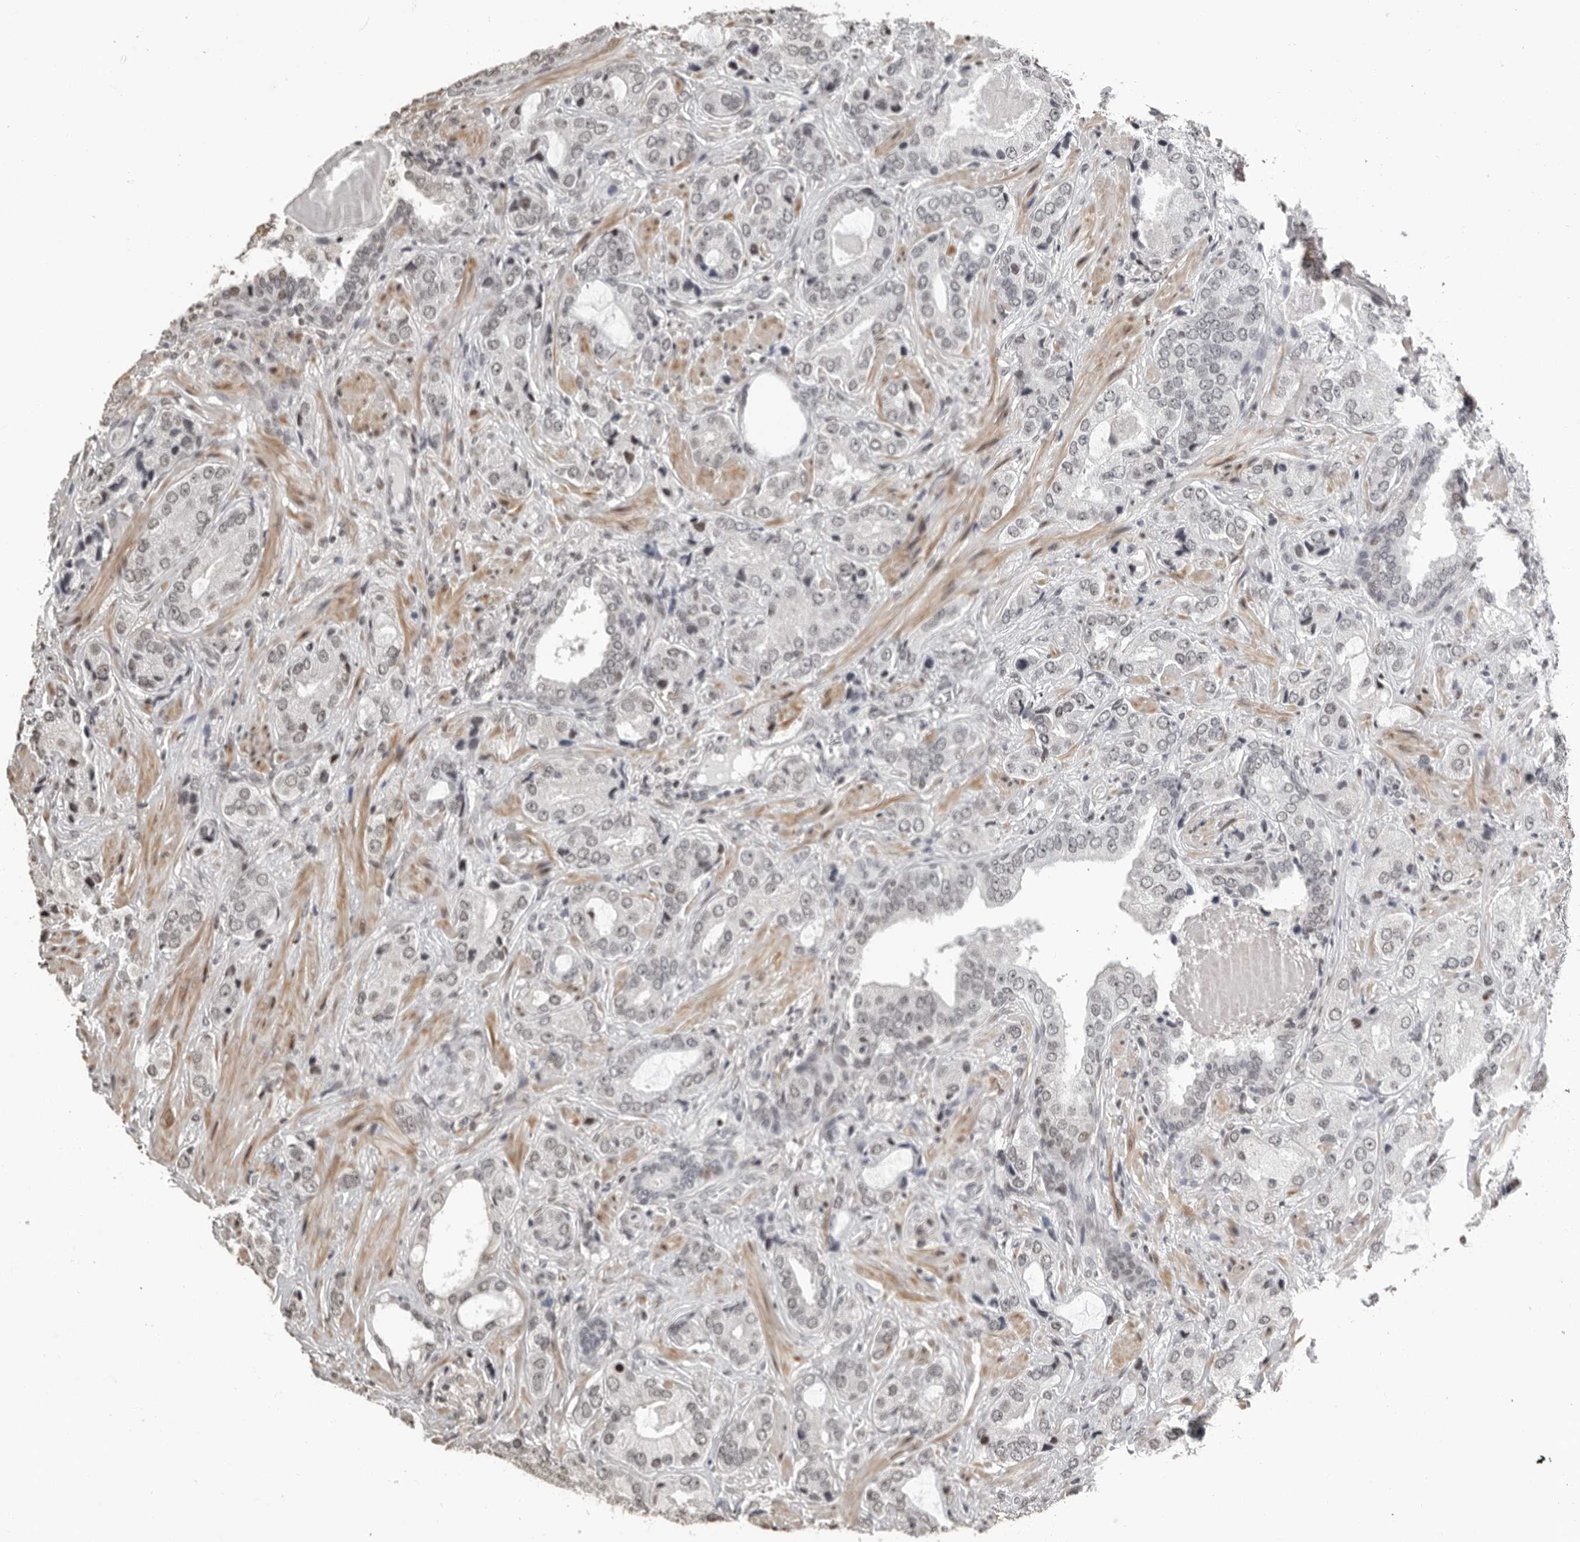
{"staining": {"intensity": "weak", "quantity": "<25%", "location": "nuclear"}, "tissue": "prostate cancer", "cell_type": "Tumor cells", "image_type": "cancer", "snomed": [{"axis": "morphology", "description": "Normal tissue, NOS"}, {"axis": "morphology", "description": "Adenocarcinoma, High grade"}, {"axis": "topography", "description": "Prostate"}, {"axis": "topography", "description": "Peripheral nerve tissue"}], "caption": "IHC of prostate adenocarcinoma (high-grade) reveals no staining in tumor cells.", "gene": "ORC1", "patient": {"sex": "male", "age": 59}}